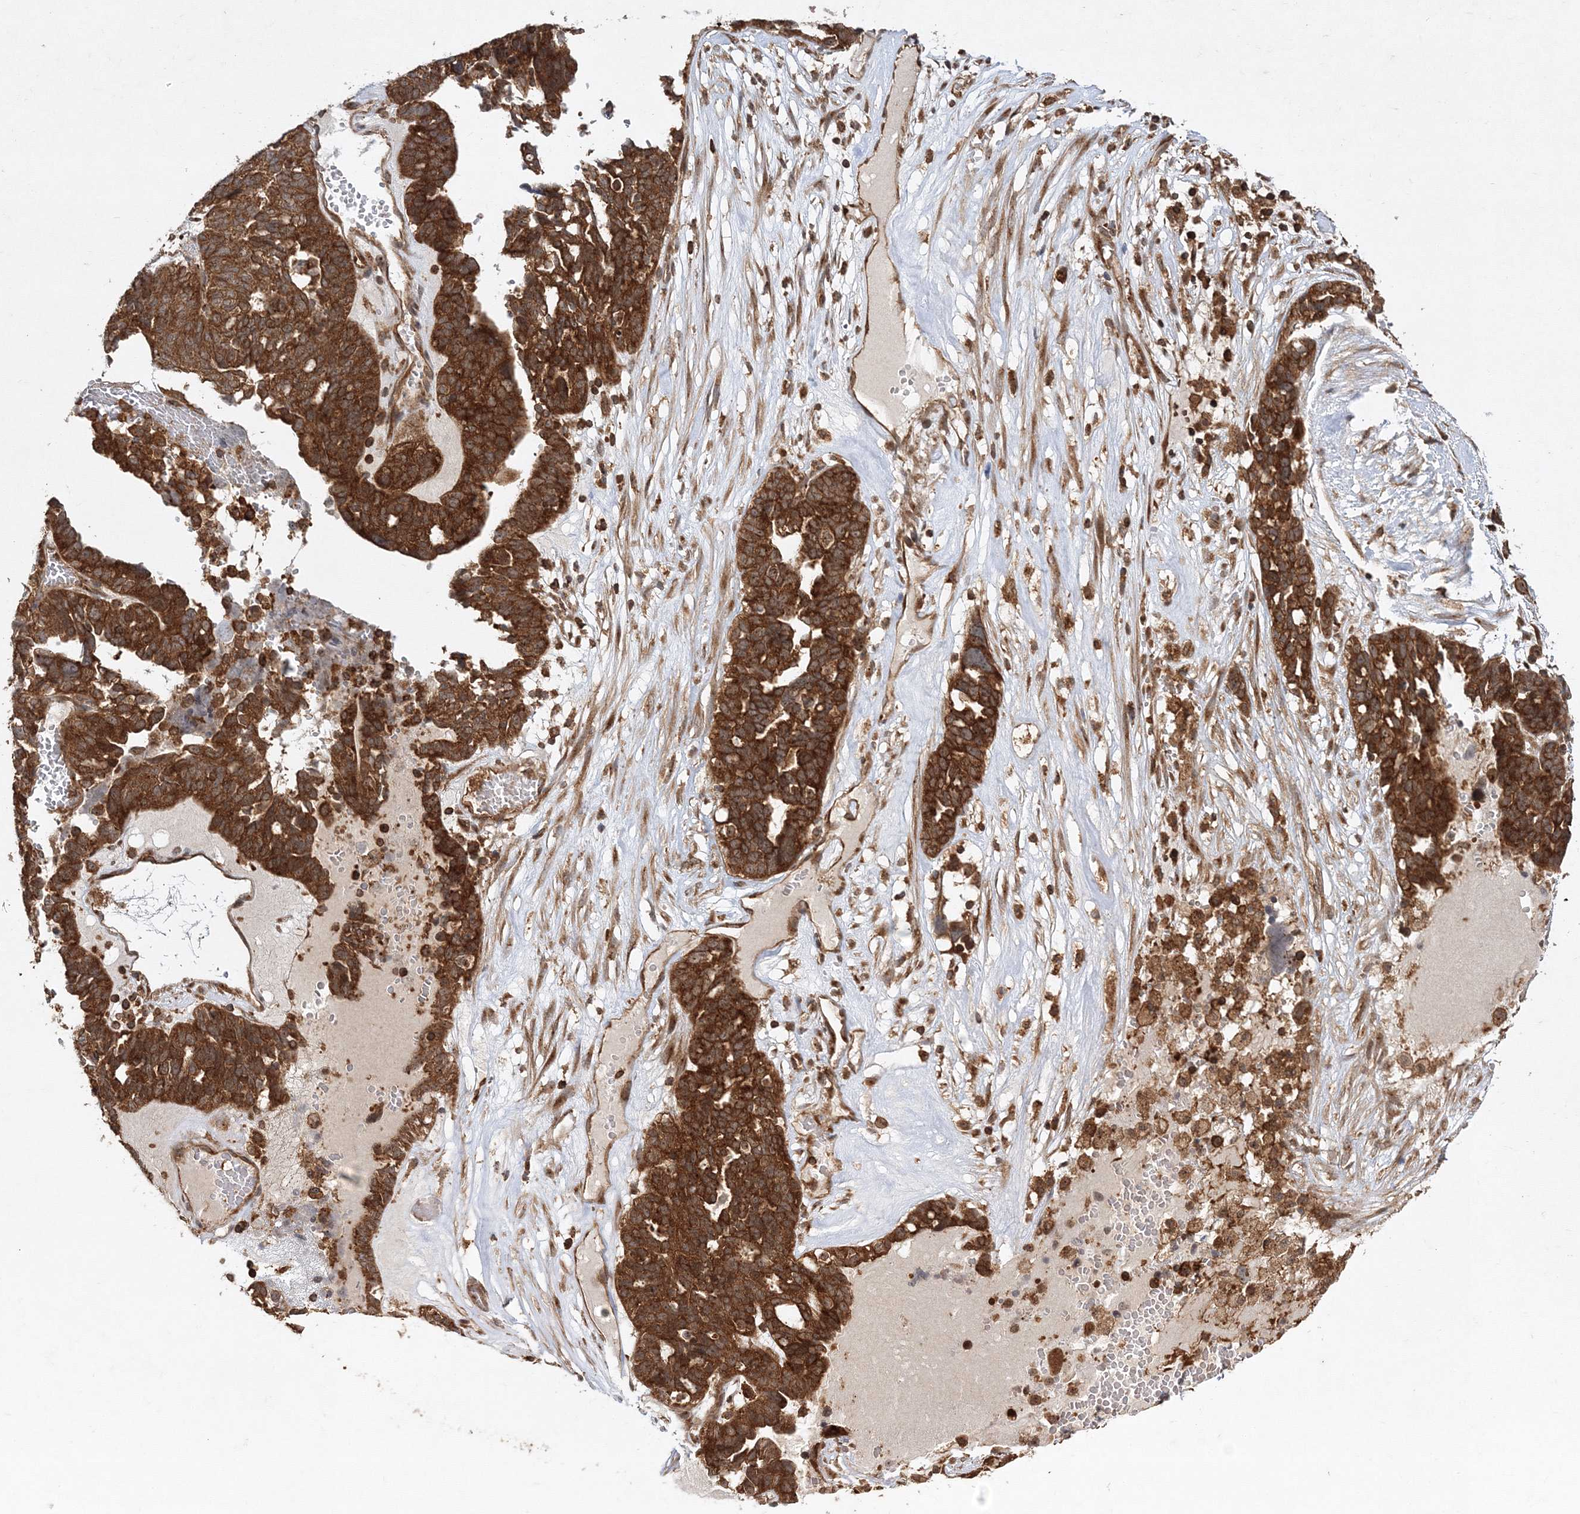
{"staining": {"intensity": "strong", "quantity": ">75%", "location": "cytoplasmic/membranous"}, "tissue": "ovarian cancer", "cell_type": "Tumor cells", "image_type": "cancer", "snomed": [{"axis": "morphology", "description": "Cystadenocarcinoma, serous, NOS"}, {"axis": "topography", "description": "Ovary"}], "caption": "This is a photomicrograph of immunohistochemistry (IHC) staining of ovarian serous cystadenocarcinoma, which shows strong positivity in the cytoplasmic/membranous of tumor cells.", "gene": "WDR37", "patient": {"sex": "female", "age": 59}}